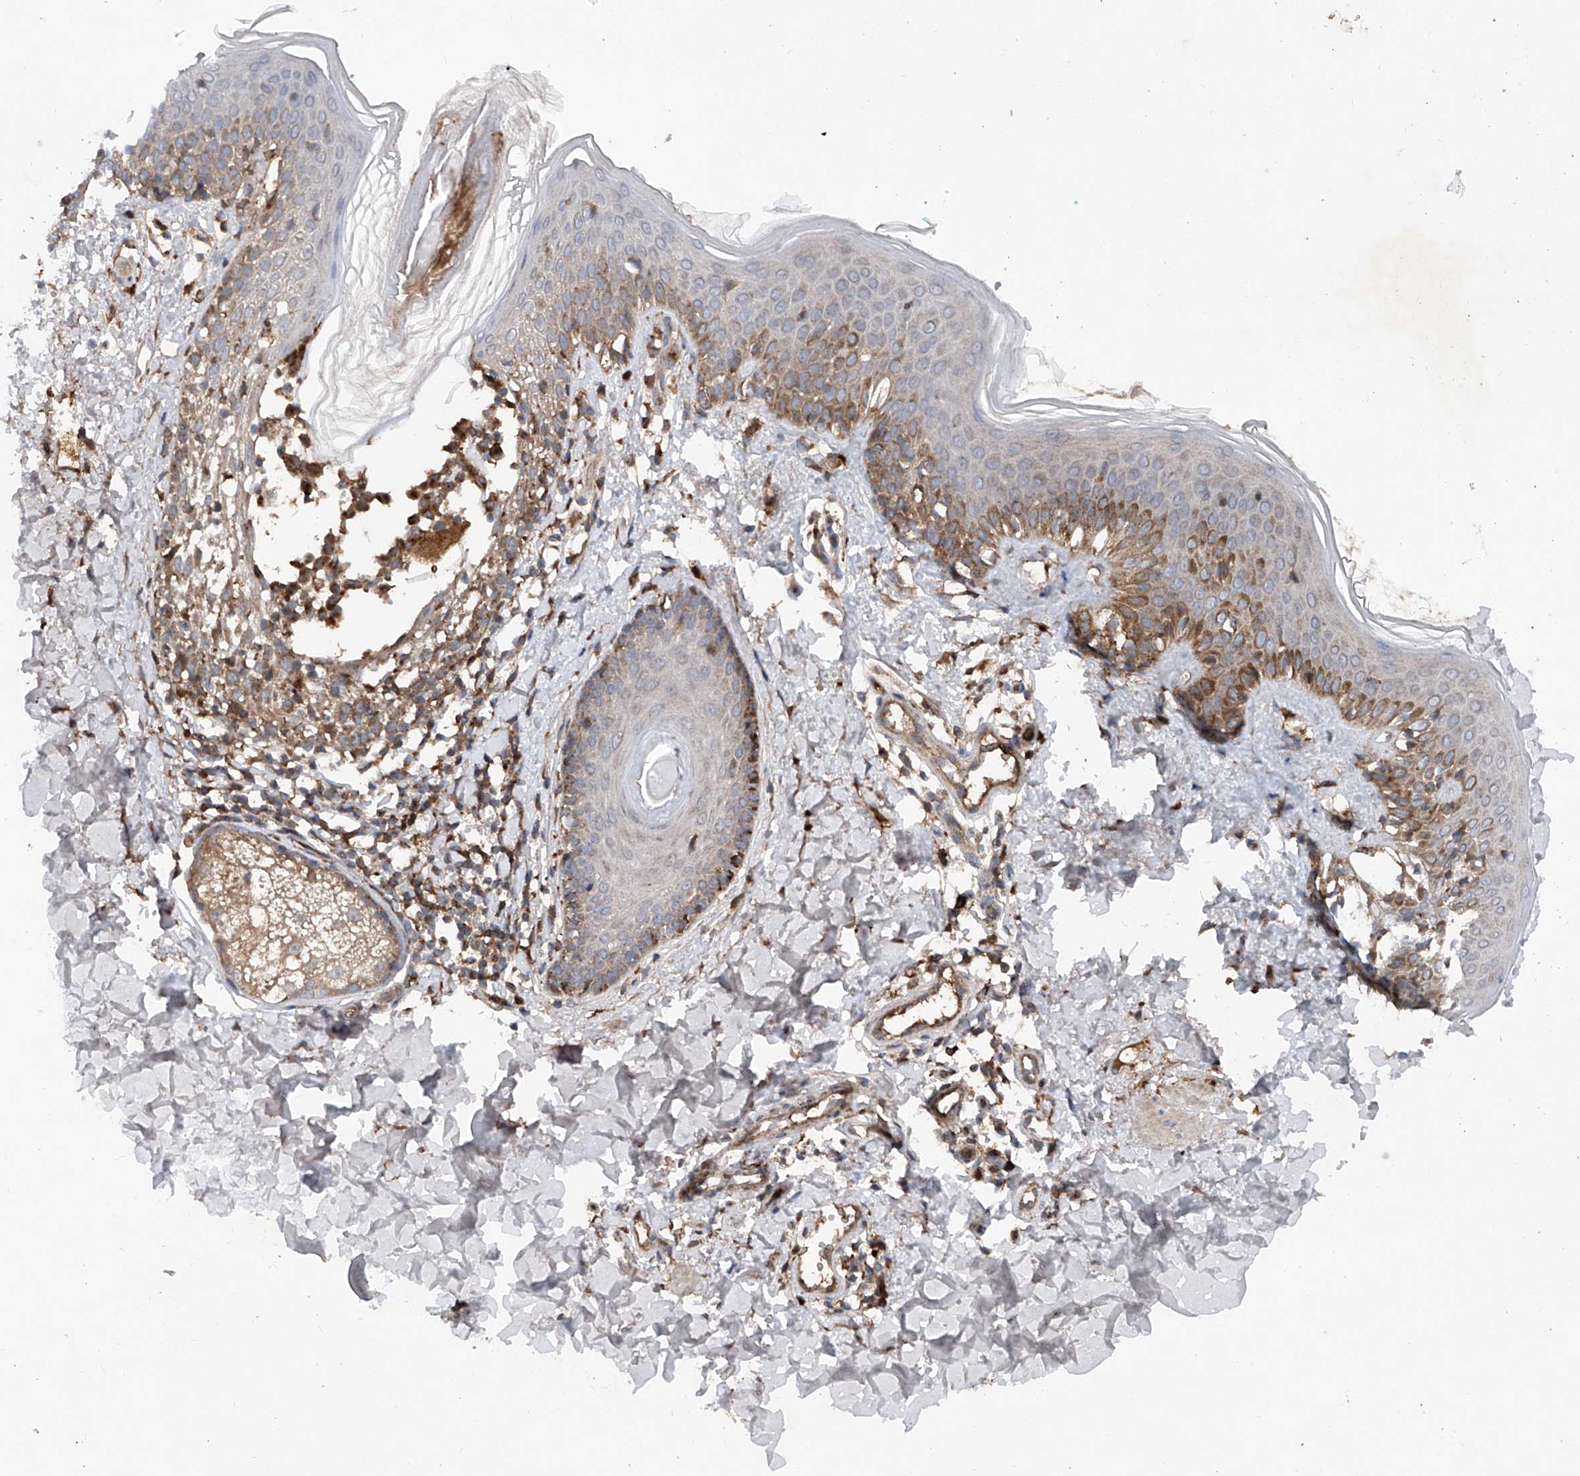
{"staining": {"intensity": "moderate", "quantity": ">75%", "location": "cytoplasmic/membranous"}, "tissue": "skin", "cell_type": "Fibroblasts", "image_type": "normal", "snomed": [{"axis": "morphology", "description": "Normal tissue, NOS"}, {"axis": "topography", "description": "Skin"}], "caption": "This image demonstrates unremarkable skin stained with immunohistochemistry (IHC) to label a protein in brown. The cytoplasmic/membranous of fibroblasts show moderate positivity for the protein. Nuclei are counter-stained blue.", "gene": "DAD1", "patient": {"sex": "male", "age": 37}}